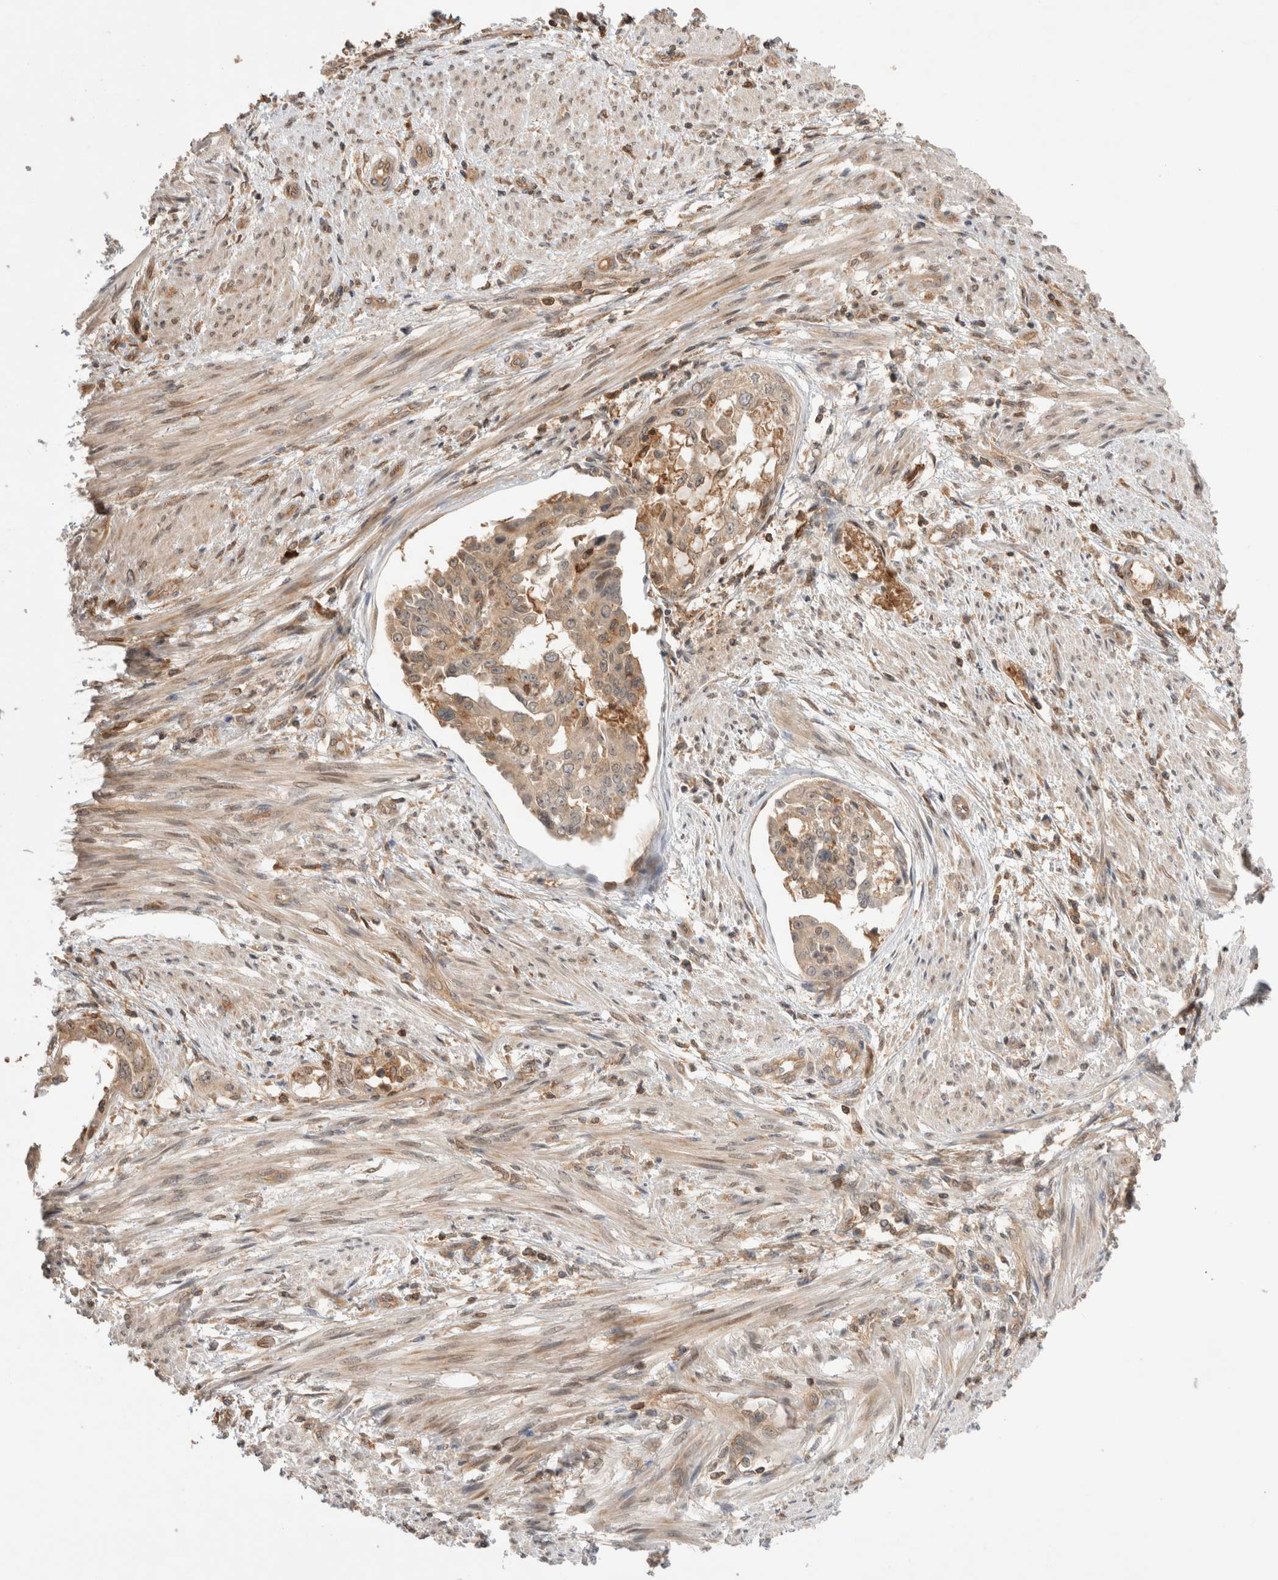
{"staining": {"intensity": "weak", "quantity": ">75%", "location": "cytoplasmic/membranous"}, "tissue": "endometrial cancer", "cell_type": "Tumor cells", "image_type": "cancer", "snomed": [{"axis": "morphology", "description": "Adenocarcinoma, NOS"}, {"axis": "topography", "description": "Endometrium"}], "caption": "Protein expression analysis of human endometrial cancer reveals weak cytoplasmic/membranous staining in approximately >75% of tumor cells. (IHC, brightfield microscopy, high magnification).", "gene": "NFKB1", "patient": {"sex": "female", "age": 85}}